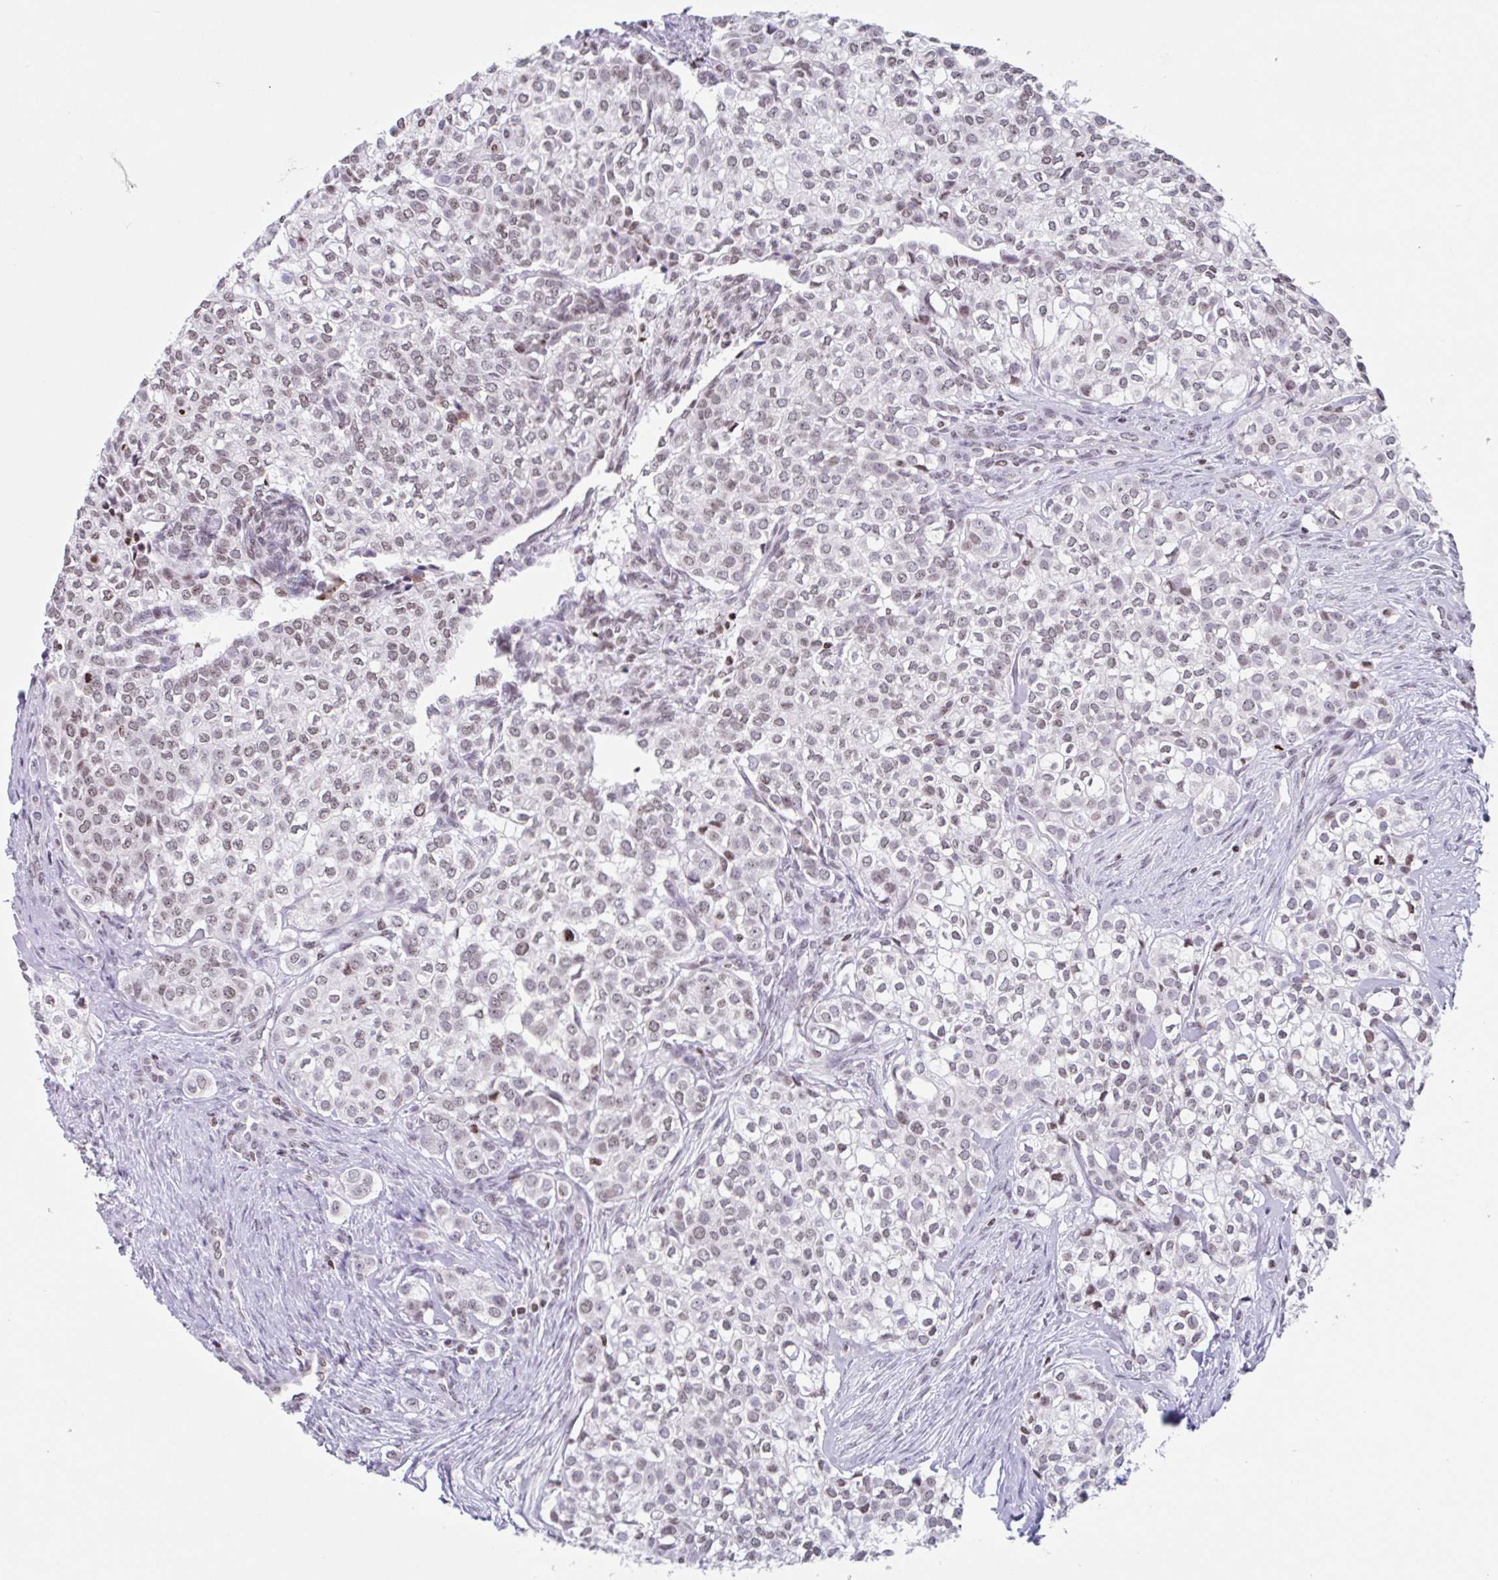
{"staining": {"intensity": "weak", "quantity": ">75%", "location": "nuclear"}, "tissue": "head and neck cancer", "cell_type": "Tumor cells", "image_type": "cancer", "snomed": [{"axis": "morphology", "description": "Adenocarcinoma, NOS"}, {"axis": "topography", "description": "Head-Neck"}], "caption": "Head and neck cancer stained with immunohistochemistry (IHC) shows weak nuclear staining in approximately >75% of tumor cells.", "gene": "NOL6", "patient": {"sex": "male", "age": 81}}